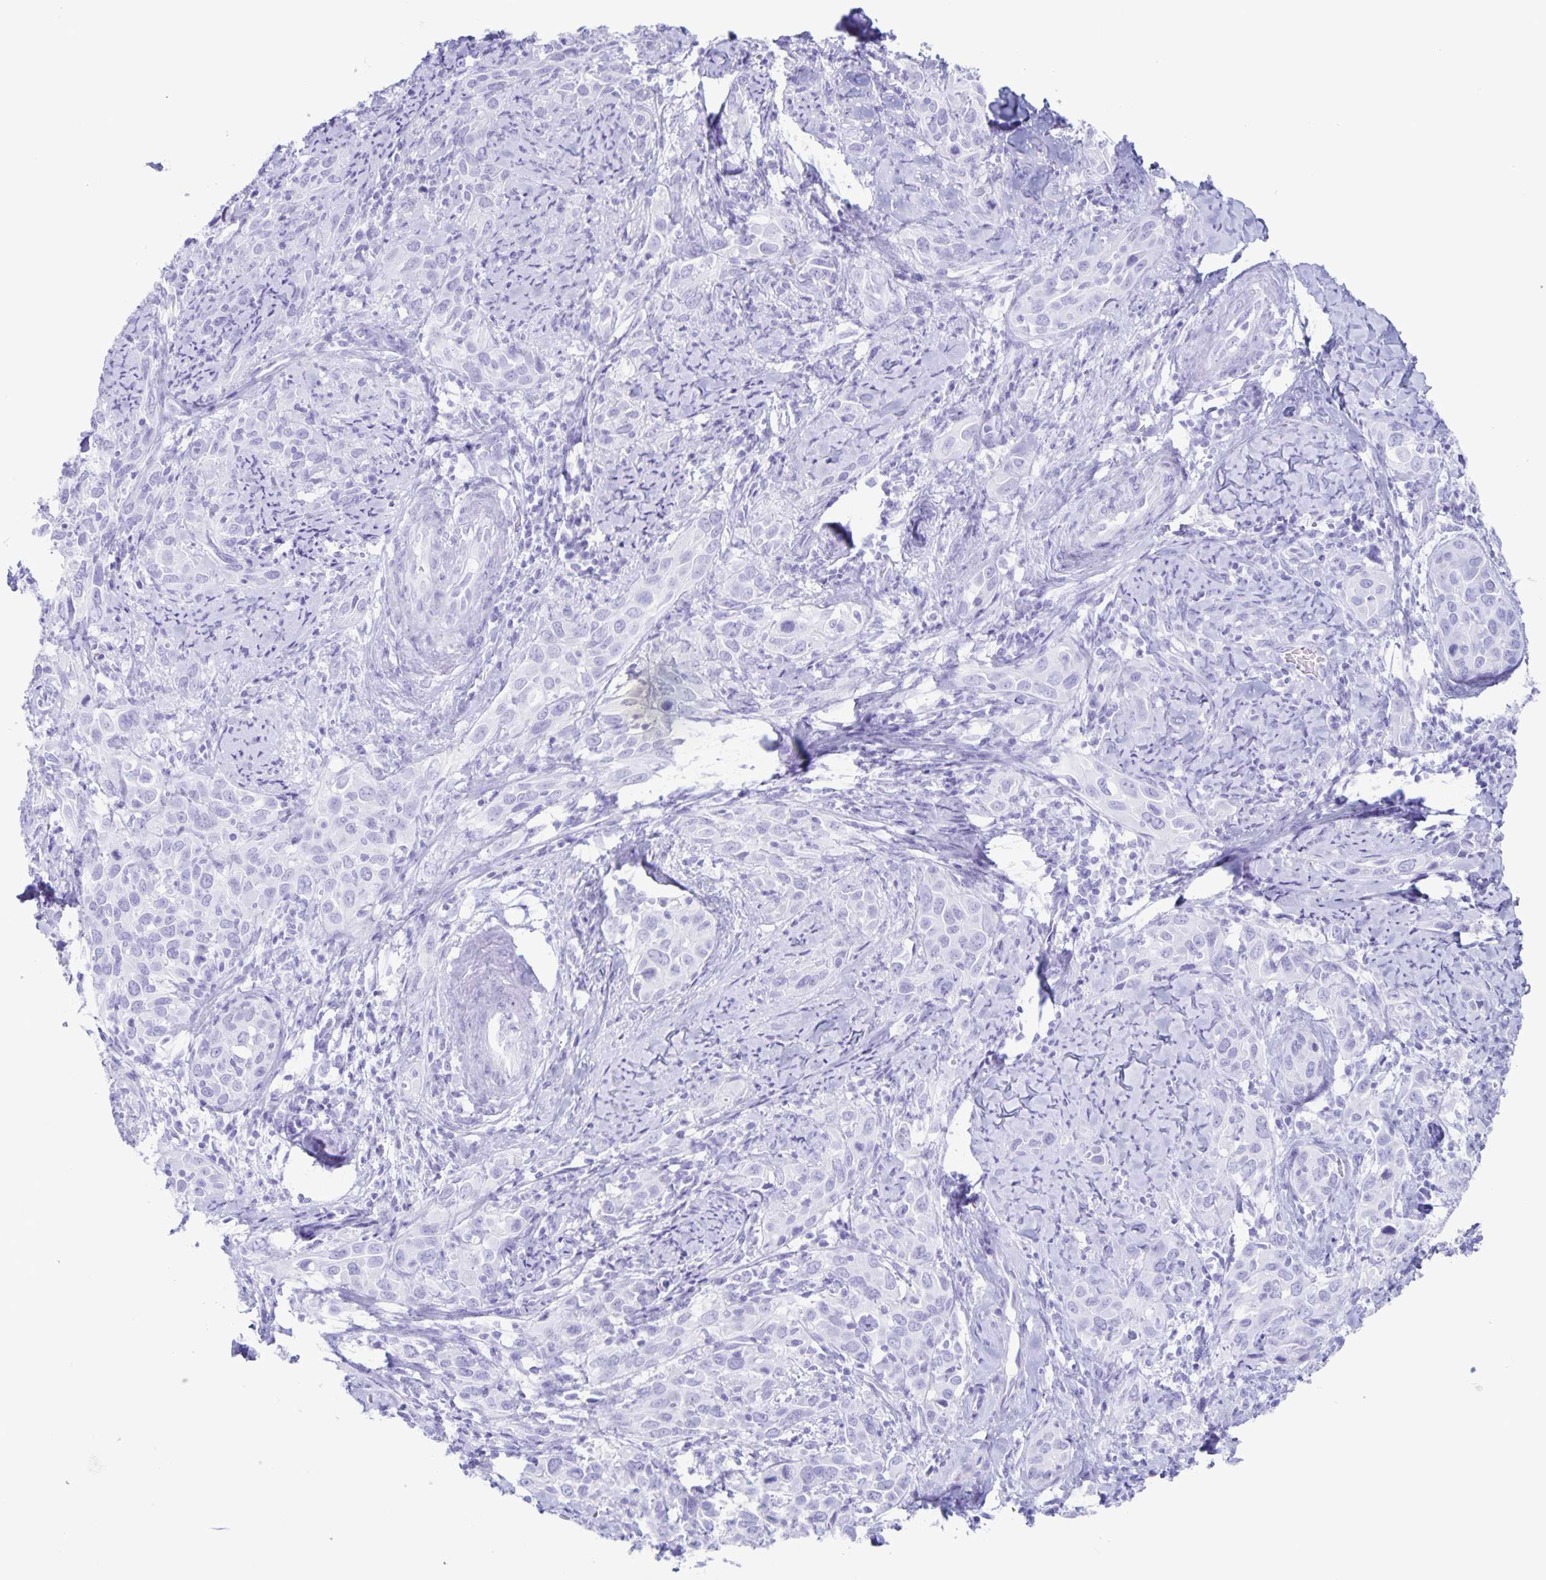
{"staining": {"intensity": "negative", "quantity": "none", "location": "none"}, "tissue": "cervical cancer", "cell_type": "Tumor cells", "image_type": "cancer", "snomed": [{"axis": "morphology", "description": "Squamous cell carcinoma, NOS"}, {"axis": "topography", "description": "Cervix"}], "caption": "Immunohistochemical staining of squamous cell carcinoma (cervical) demonstrates no significant staining in tumor cells.", "gene": "C12orf56", "patient": {"sex": "female", "age": 51}}